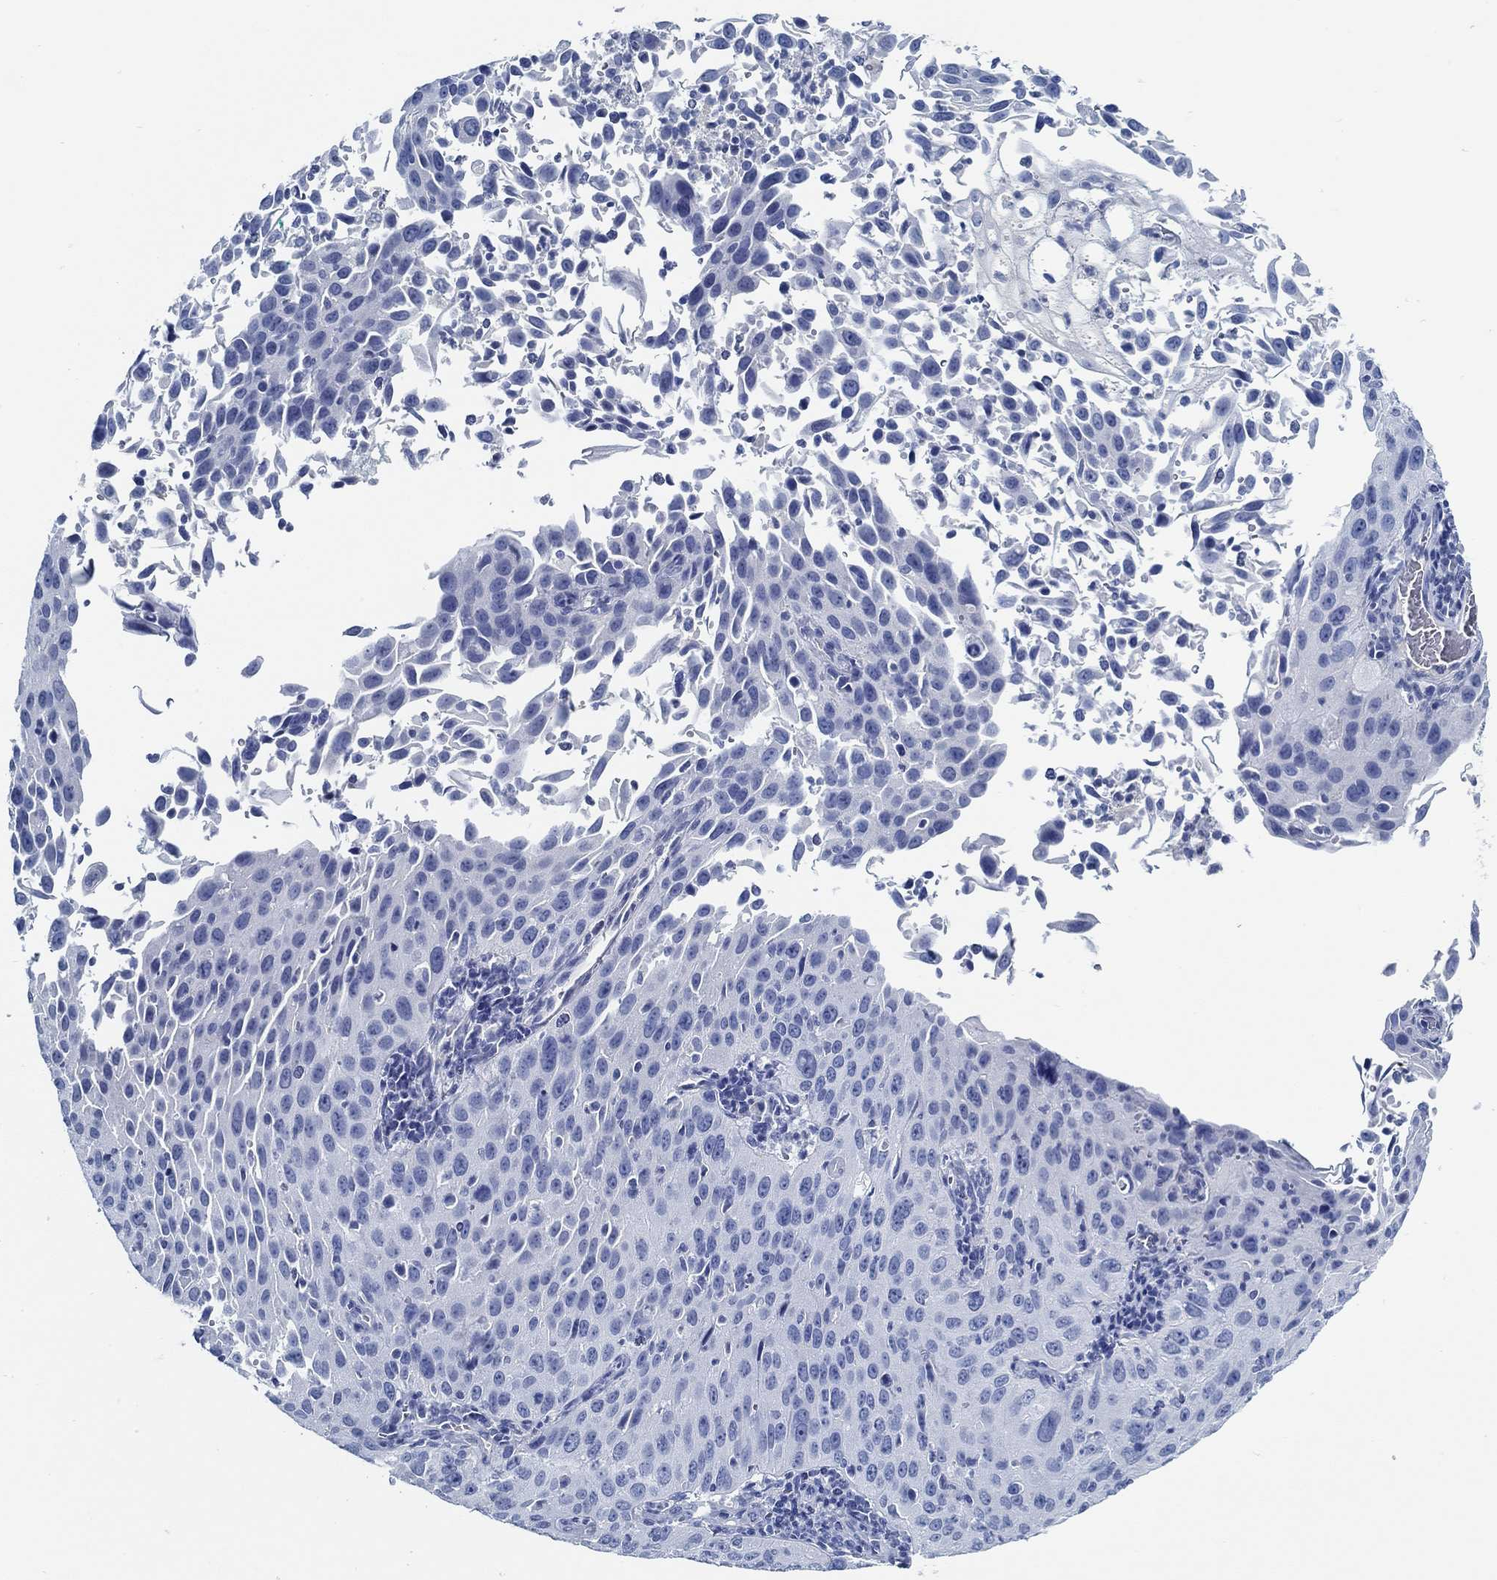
{"staining": {"intensity": "negative", "quantity": "none", "location": "none"}, "tissue": "cervical cancer", "cell_type": "Tumor cells", "image_type": "cancer", "snomed": [{"axis": "morphology", "description": "Squamous cell carcinoma, NOS"}, {"axis": "topography", "description": "Cervix"}], "caption": "Tumor cells show no significant positivity in cervical cancer. (IHC, brightfield microscopy, high magnification).", "gene": "SLC45A1", "patient": {"sex": "female", "age": 26}}